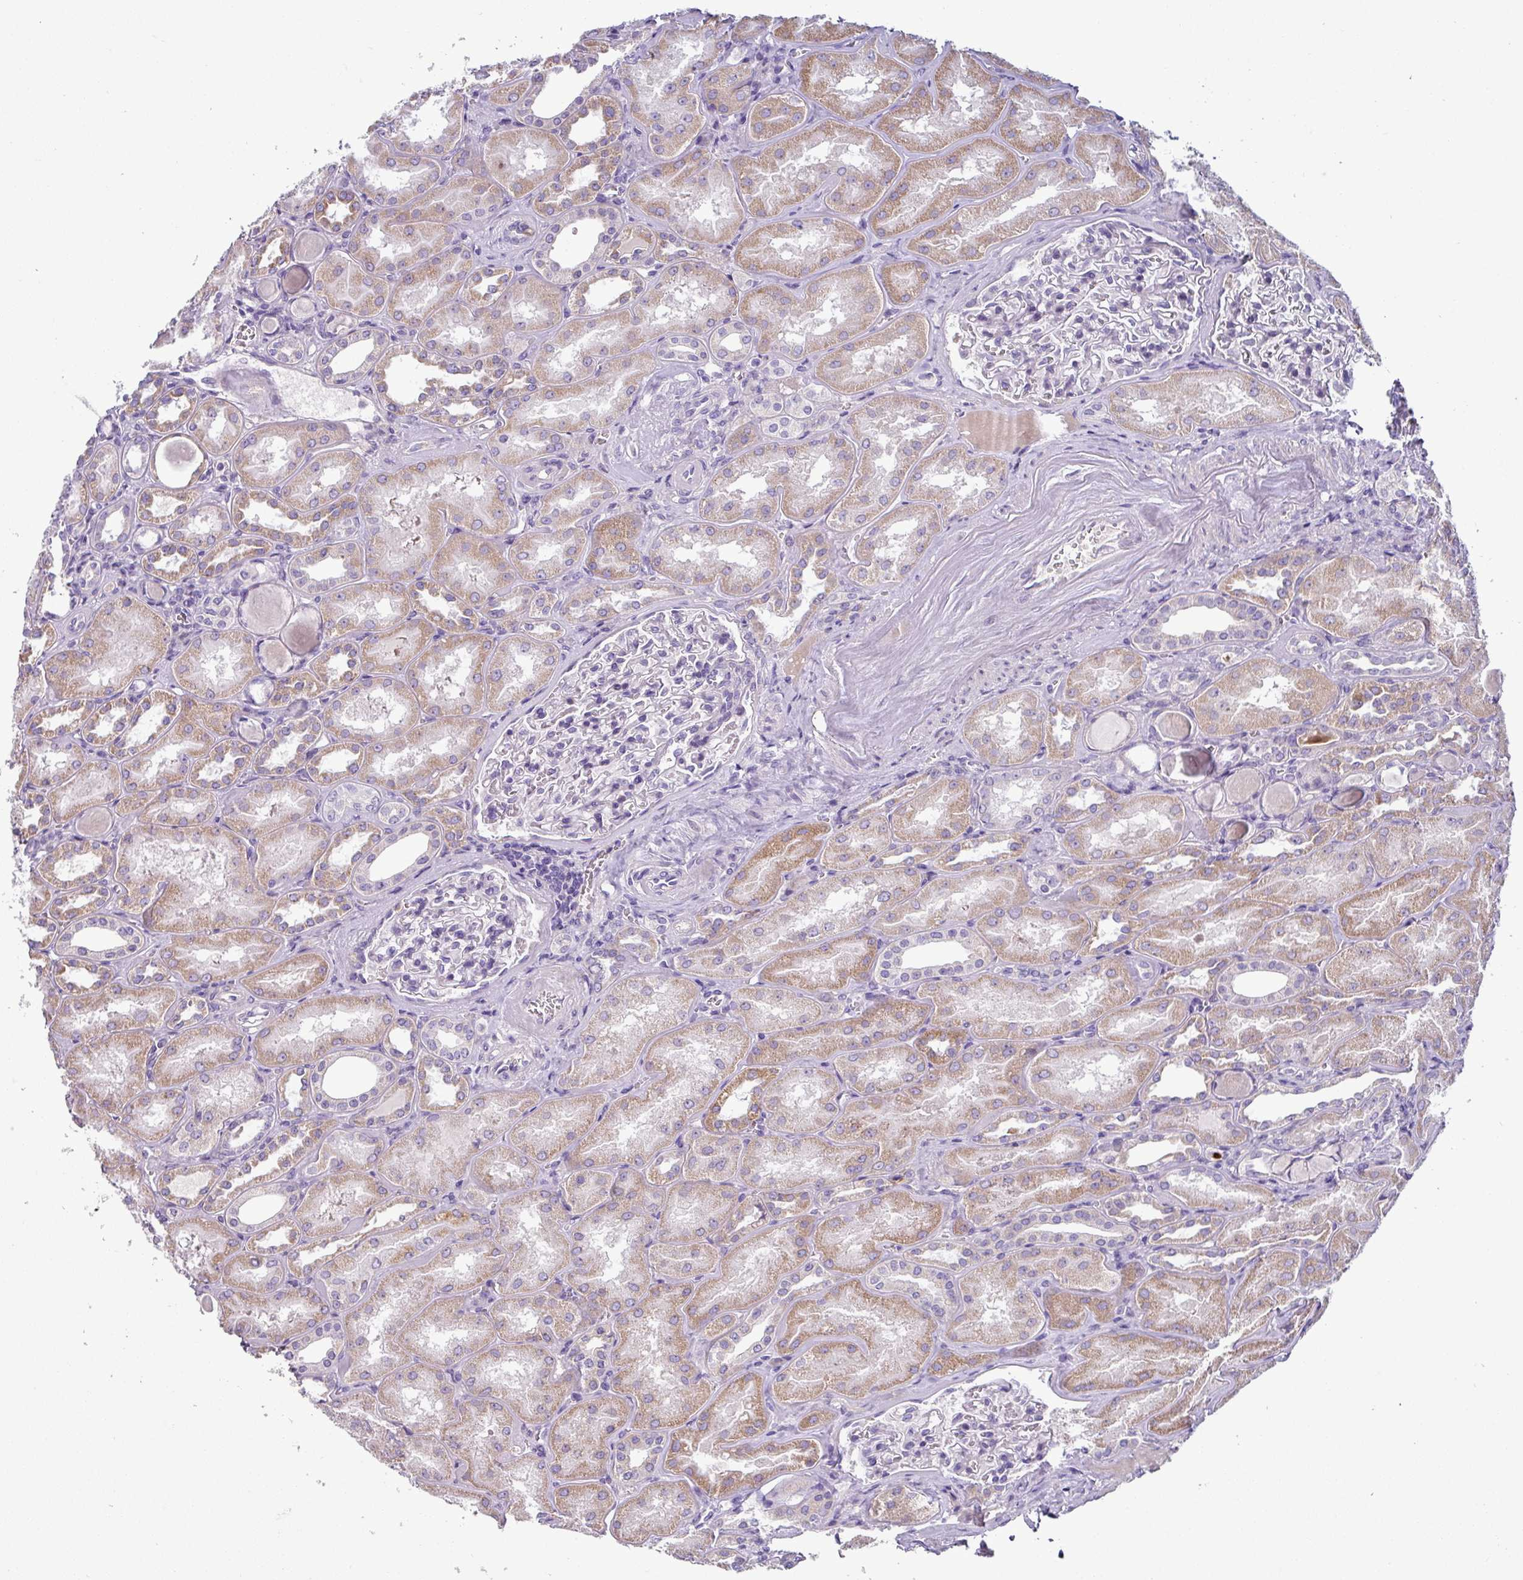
{"staining": {"intensity": "negative", "quantity": "none", "location": "none"}, "tissue": "kidney", "cell_type": "Cells in glomeruli", "image_type": "normal", "snomed": [{"axis": "morphology", "description": "Normal tissue, NOS"}, {"axis": "topography", "description": "Kidney"}], "caption": "Kidney was stained to show a protein in brown. There is no significant expression in cells in glomeruli.", "gene": "RGS16", "patient": {"sex": "male", "age": 61}}